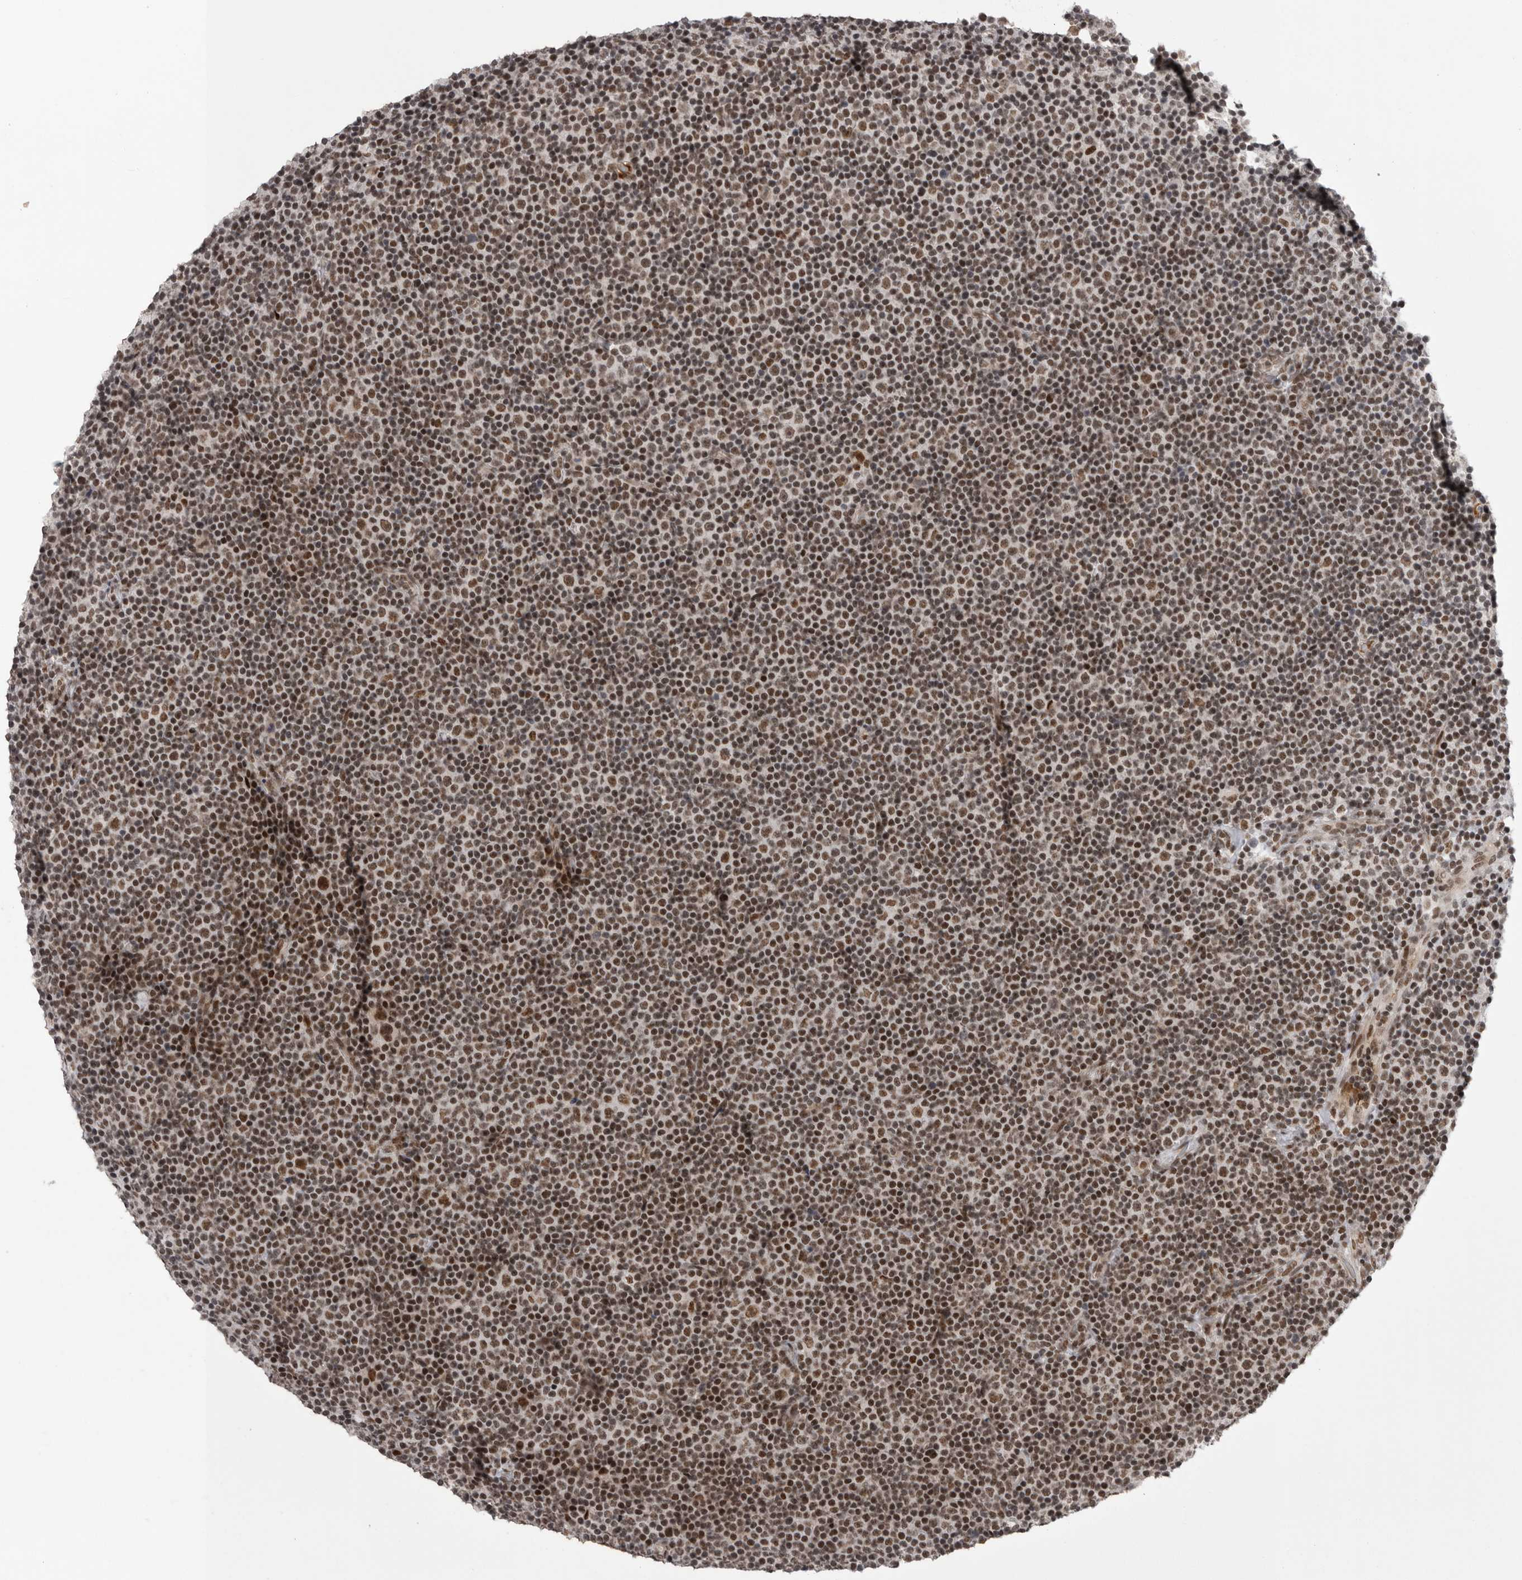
{"staining": {"intensity": "moderate", "quantity": ">75%", "location": "nuclear"}, "tissue": "lymphoma", "cell_type": "Tumor cells", "image_type": "cancer", "snomed": [{"axis": "morphology", "description": "Malignant lymphoma, non-Hodgkin's type, Low grade"}, {"axis": "topography", "description": "Lymph node"}], "caption": "Immunohistochemistry (IHC) of human lymphoma exhibits medium levels of moderate nuclear expression in about >75% of tumor cells.", "gene": "POU5F1", "patient": {"sex": "female", "age": 67}}